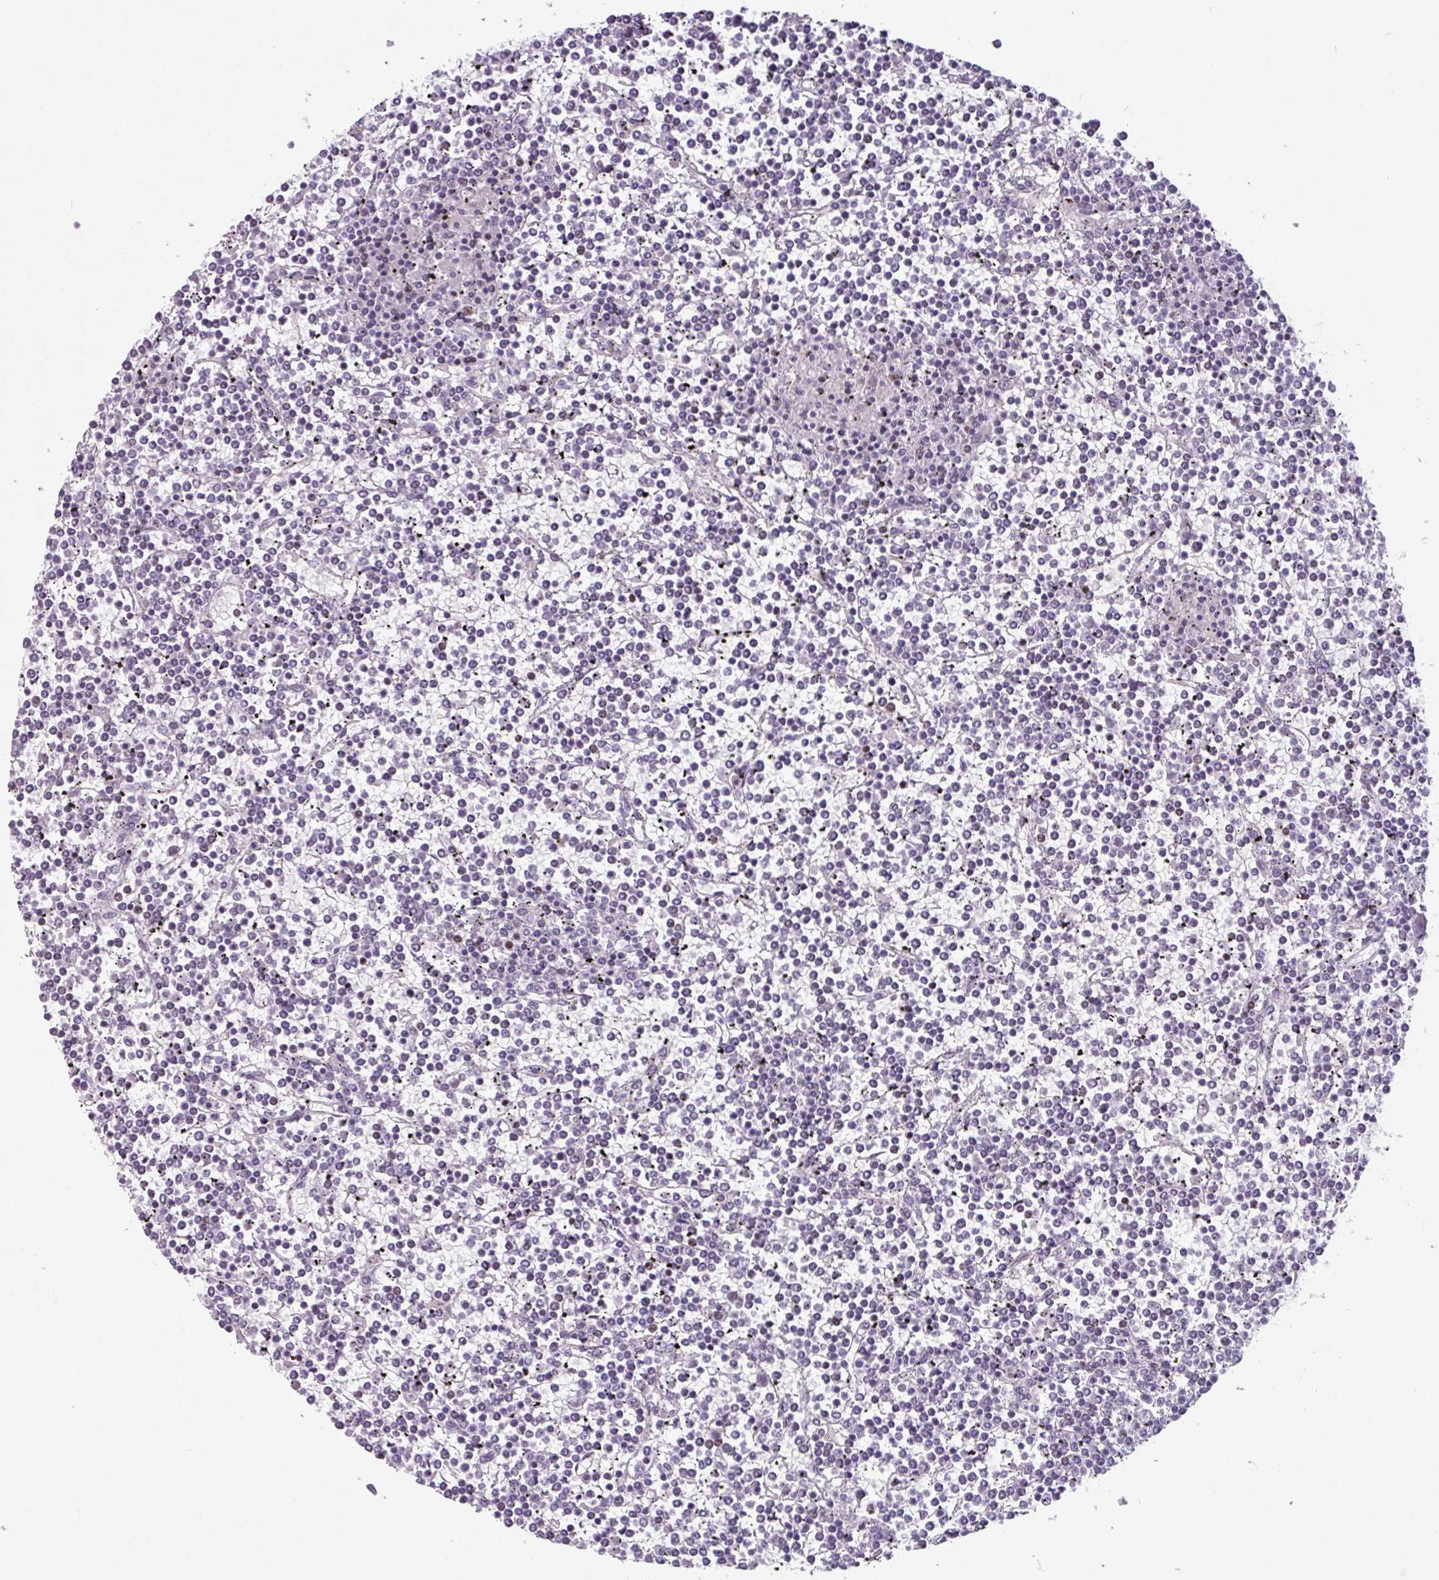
{"staining": {"intensity": "negative", "quantity": "none", "location": "none"}, "tissue": "lymphoma", "cell_type": "Tumor cells", "image_type": "cancer", "snomed": [{"axis": "morphology", "description": "Malignant lymphoma, non-Hodgkin's type, Low grade"}, {"axis": "topography", "description": "Spleen"}], "caption": "Tumor cells are negative for protein expression in human malignant lymphoma, non-Hodgkin's type (low-grade).", "gene": "ZNF575", "patient": {"sex": "female", "age": 19}}